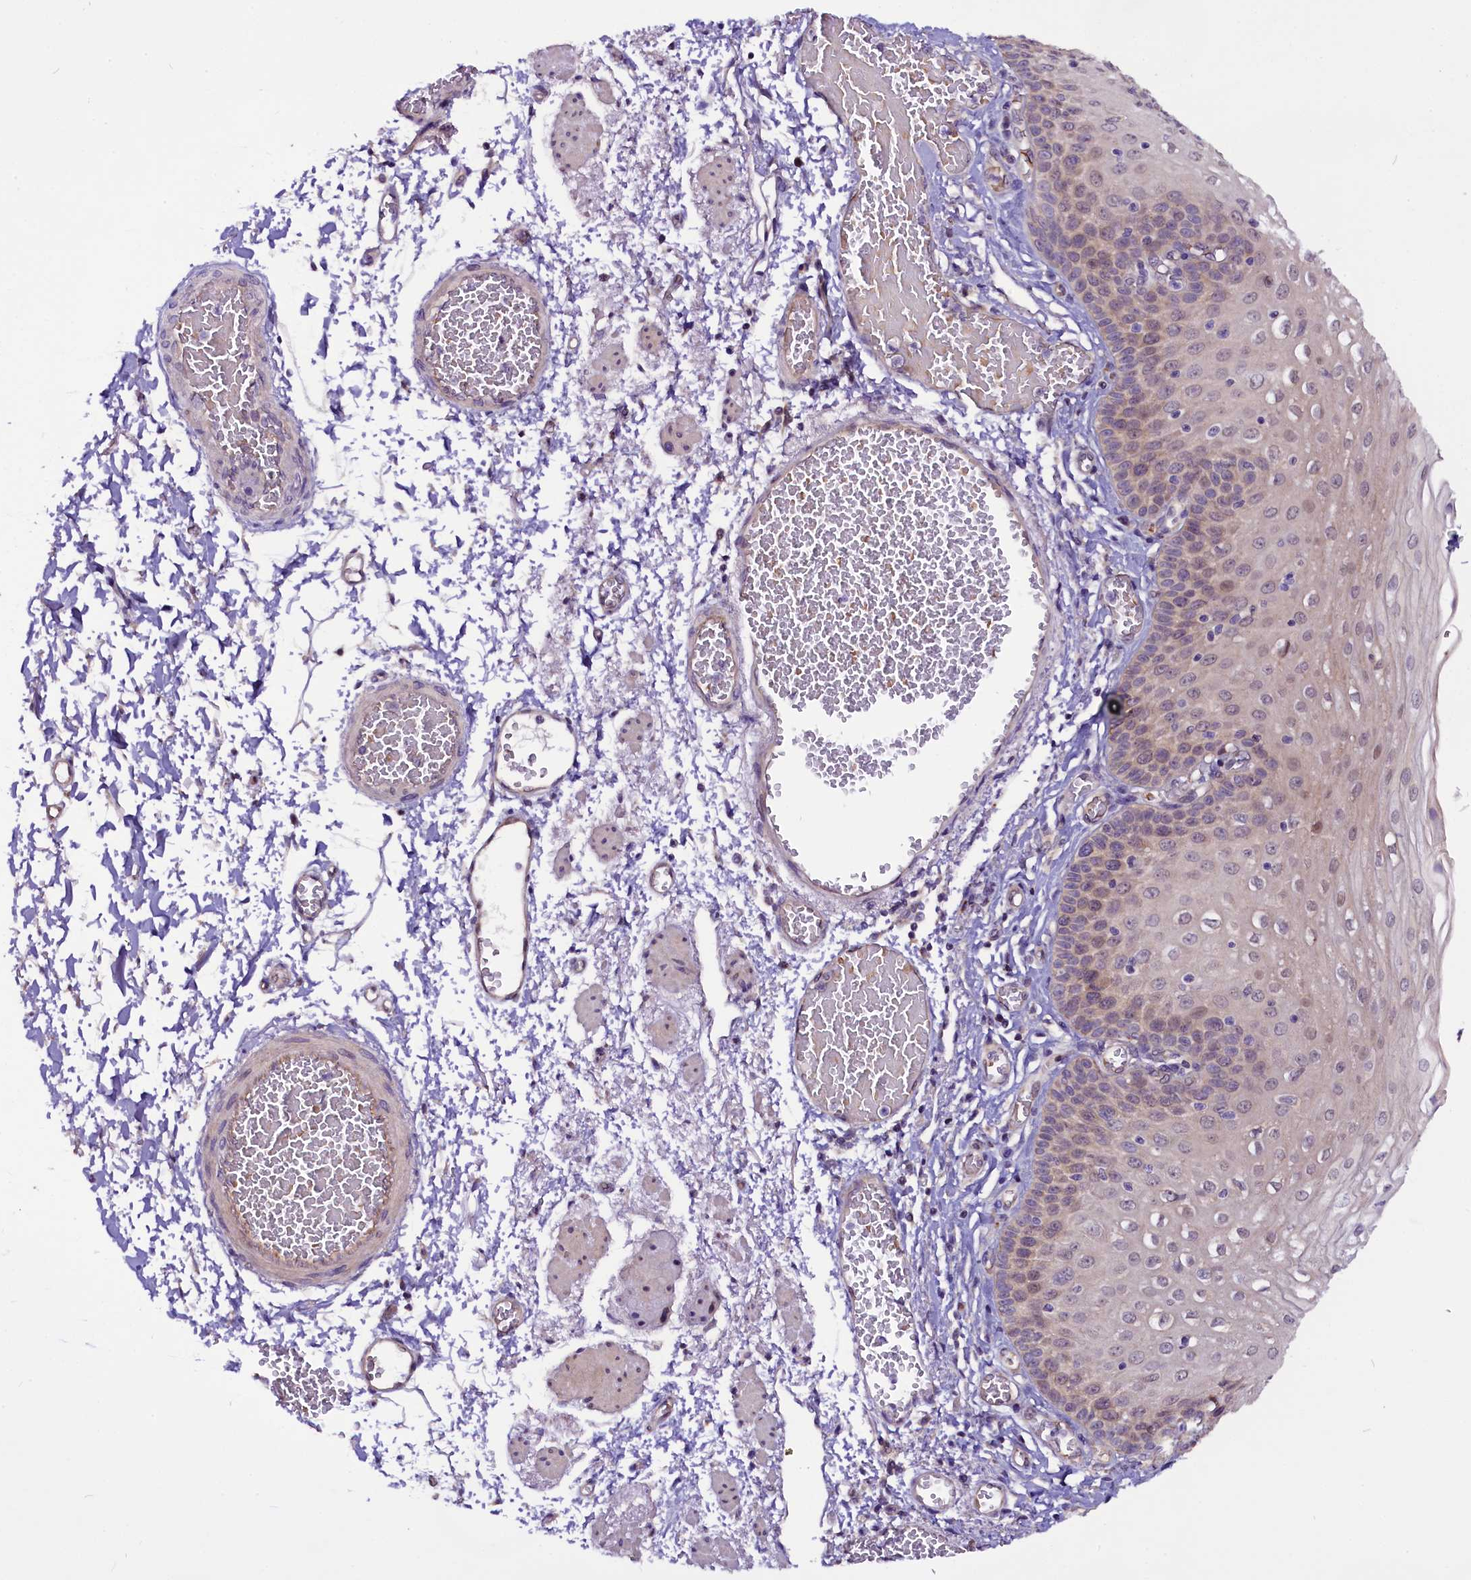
{"staining": {"intensity": "weak", "quantity": "25%-75%", "location": "cytoplasmic/membranous,nuclear"}, "tissue": "esophagus", "cell_type": "Squamous epithelial cells", "image_type": "normal", "snomed": [{"axis": "morphology", "description": "Normal tissue, NOS"}, {"axis": "topography", "description": "Esophagus"}], "caption": "Human esophagus stained for a protein (brown) exhibits weak cytoplasmic/membranous,nuclear positive expression in approximately 25%-75% of squamous epithelial cells.", "gene": "C9orf40", "patient": {"sex": "male", "age": 81}}